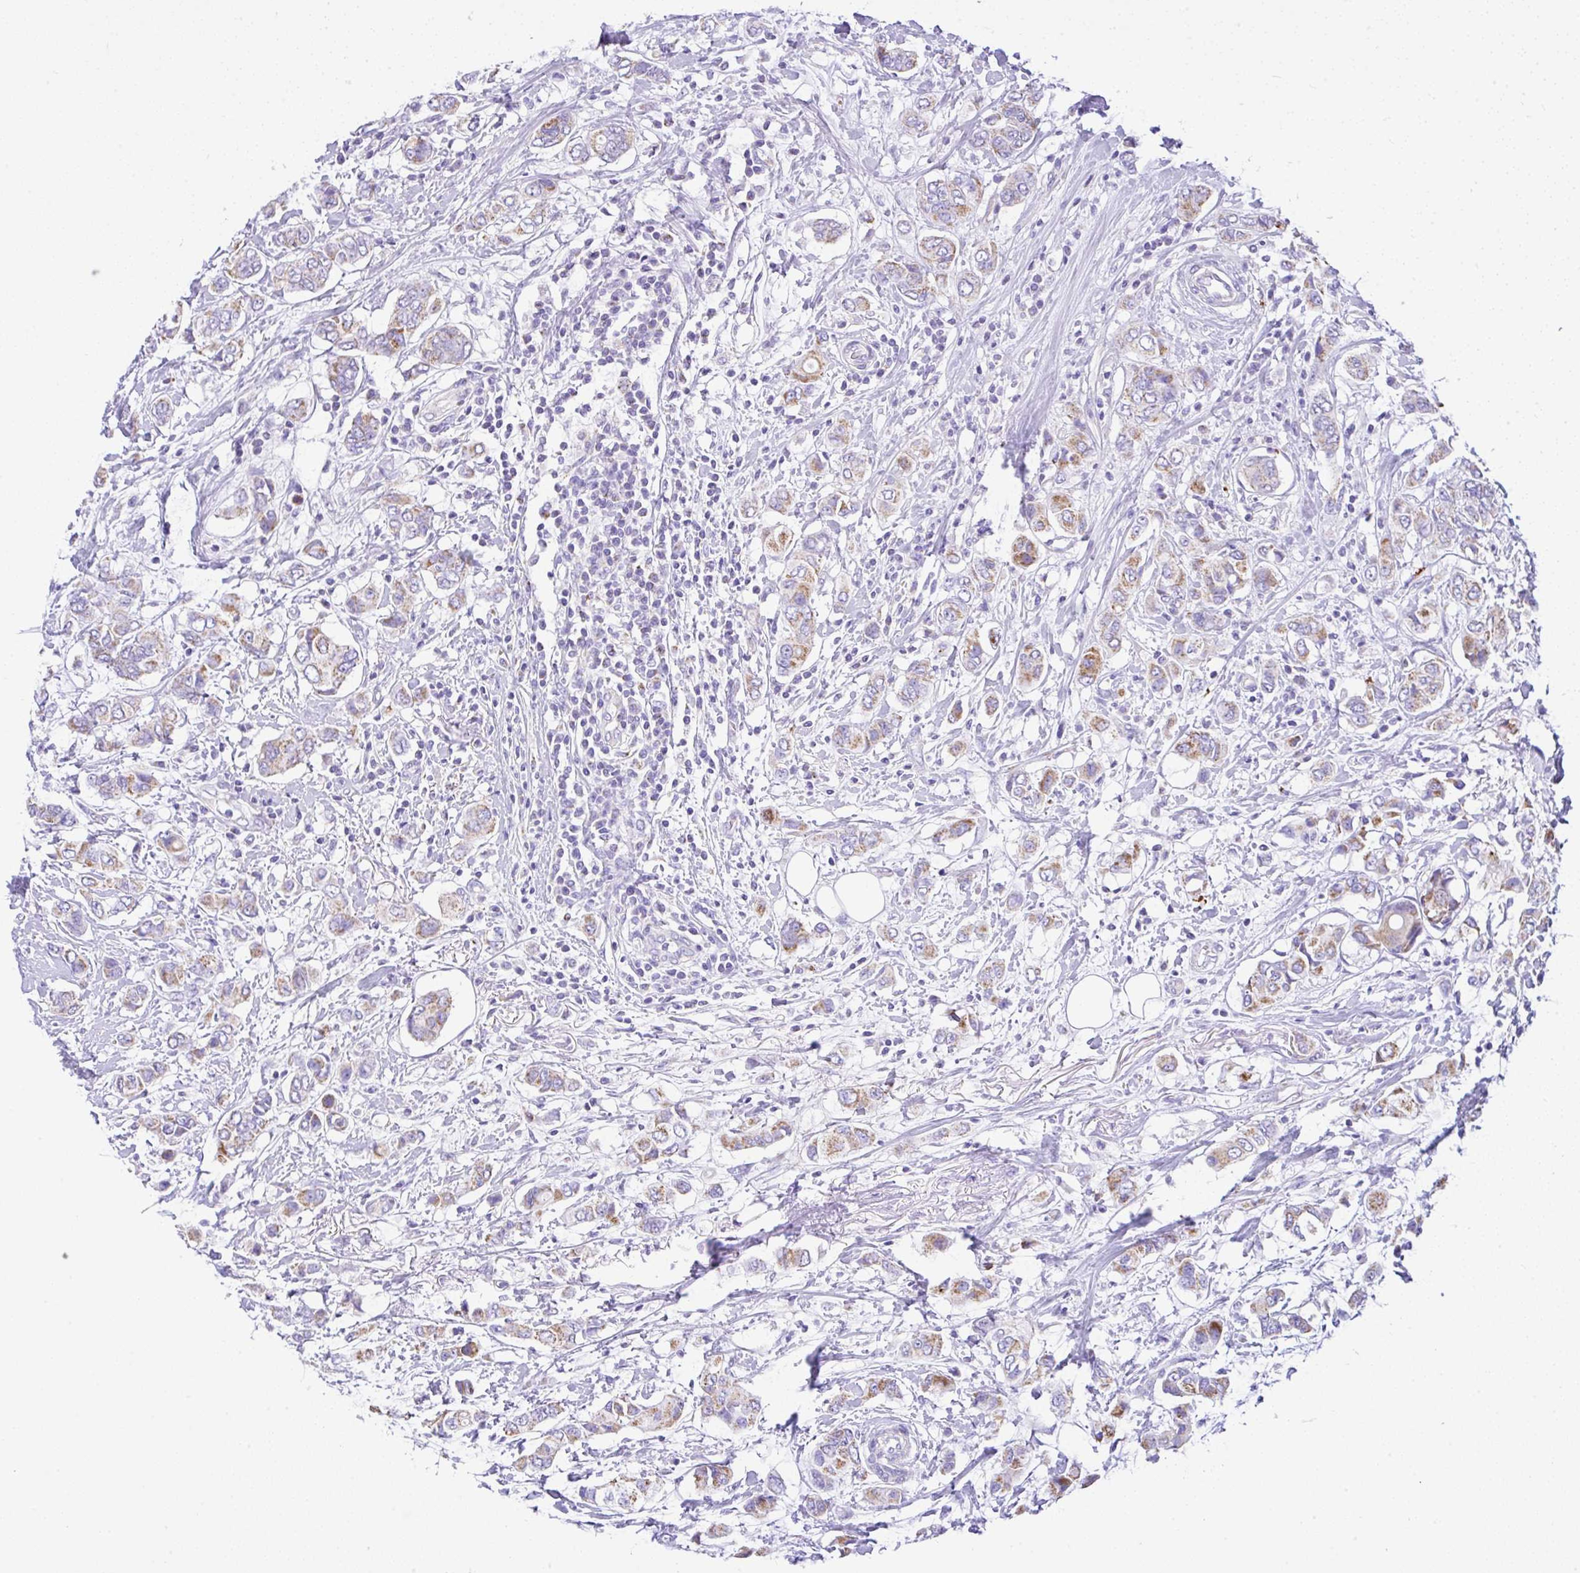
{"staining": {"intensity": "moderate", "quantity": "25%-75%", "location": "cytoplasmic/membranous"}, "tissue": "breast cancer", "cell_type": "Tumor cells", "image_type": "cancer", "snomed": [{"axis": "morphology", "description": "Lobular carcinoma"}, {"axis": "topography", "description": "Breast"}], "caption": "Immunohistochemistry (IHC) of human breast cancer (lobular carcinoma) reveals medium levels of moderate cytoplasmic/membranous positivity in about 25%-75% of tumor cells. (DAB = brown stain, brightfield microscopy at high magnification).", "gene": "SLC13A1", "patient": {"sex": "female", "age": 51}}